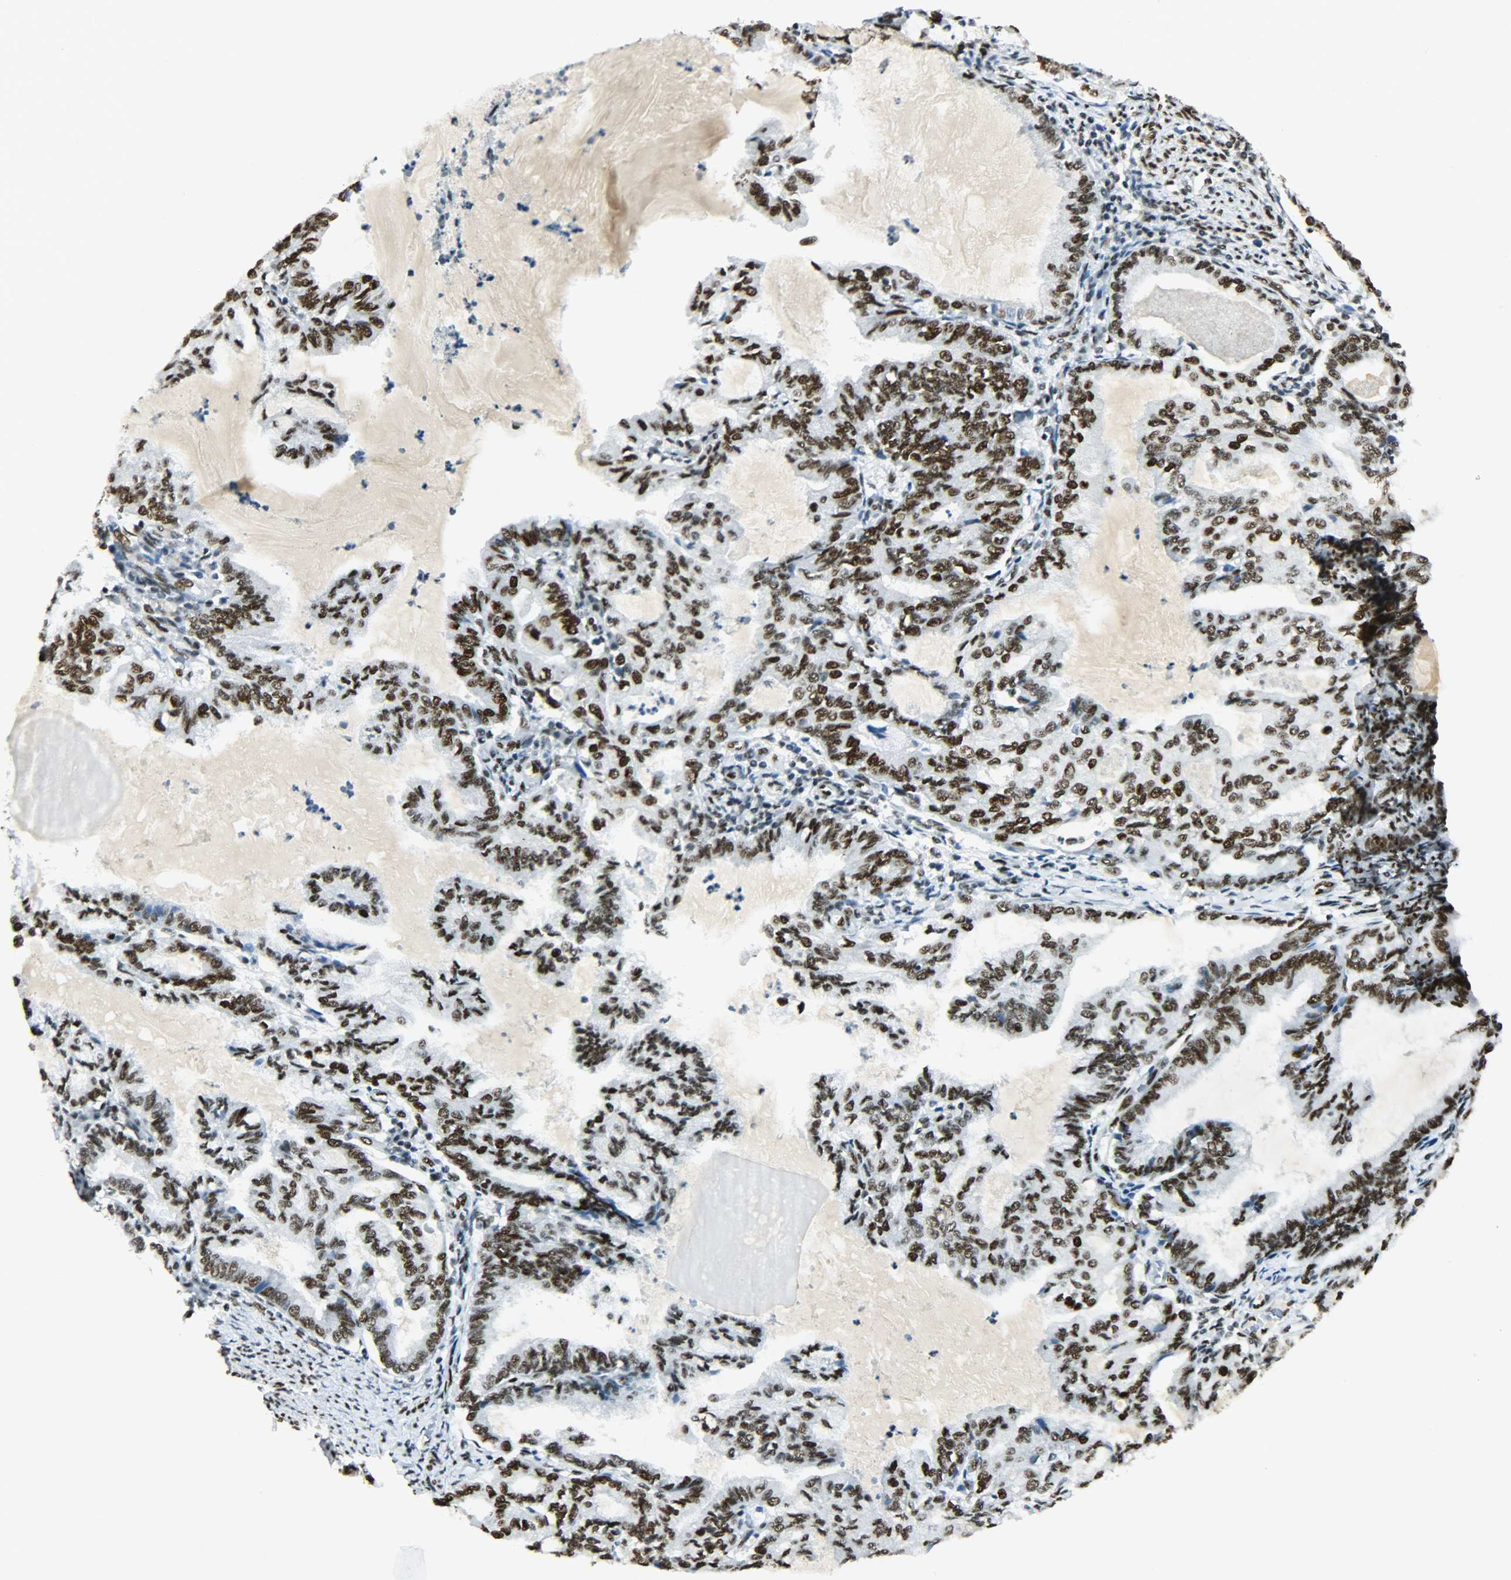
{"staining": {"intensity": "strong", "quantity": ">75%", "location": "nuclear"}, "tissue": "endometrial cancer", "cell_type": "Tumor cells", "image_type": "cancer", "snomed": [{"axis": "morphology", "description": "Adenocarcinoma, NOS"}, {"axis": "topography", "description": "Endometrium"}], "caption": "Endometrial cancer stained for a protein demonstrates strong nuclear positivity in tumor cells.", "gene": "MYEF2", "patient": {"sex": "female", "age": 86}}